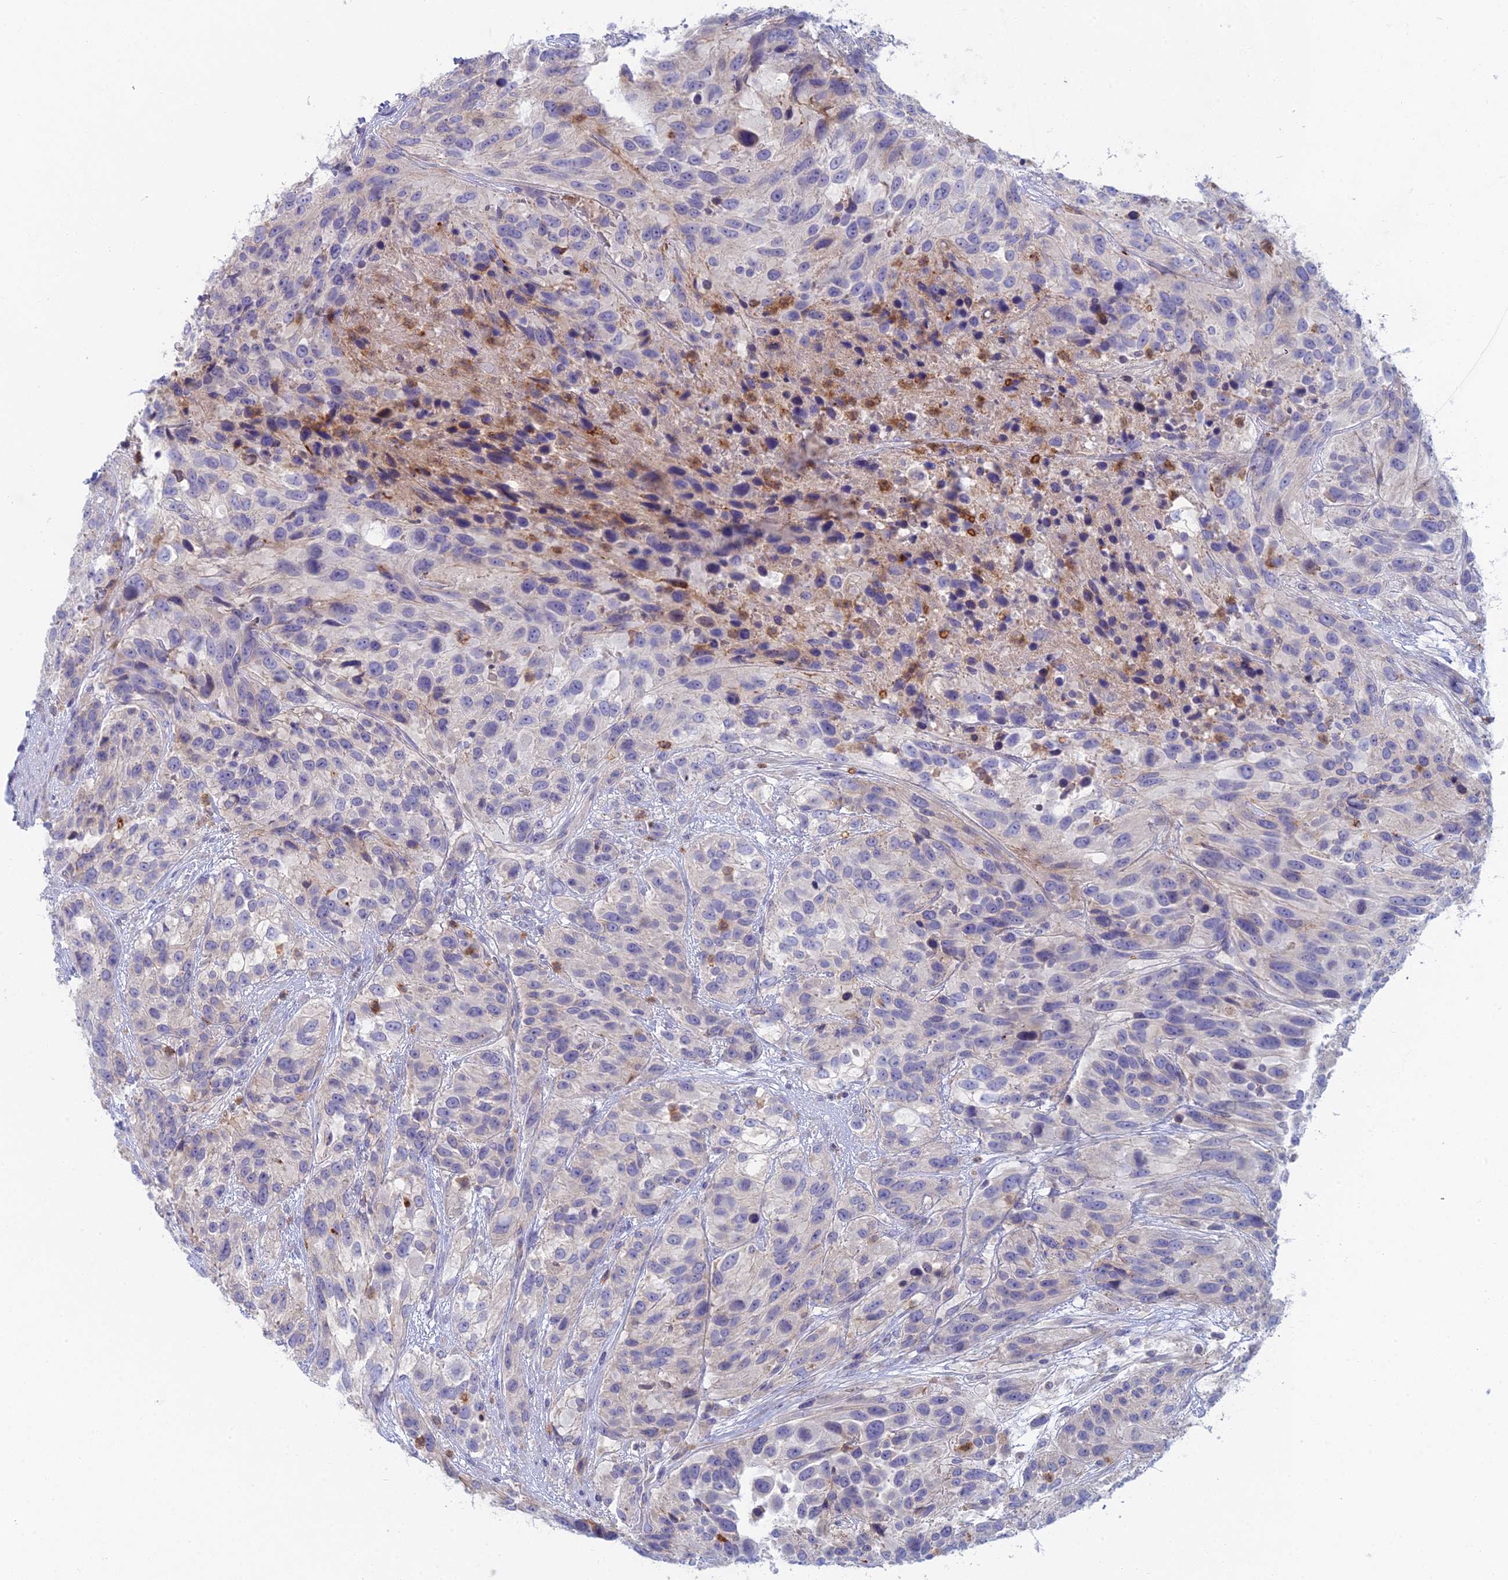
{"staining": {"intensity": "negative", "quantity": "none", "location": "none"}, "tissue": "urothelial cancer", "cell_type": "Tumor cells", "image_type": "cancer", "snomed": [{"axis": "morphology", "description": "Urothelial carcinoma, High grade"}, {"axis": "topography", "description": "Urinary bladder"}], "caption": "A high-resolution micrograph shows immunohistochemistry (IHC) staining of high-grade urothelial carcinoma, which exhibits no significant expression in tumor cells.", "gene": "IFTAP", "patient": {"sex": "female", "age": 70}}